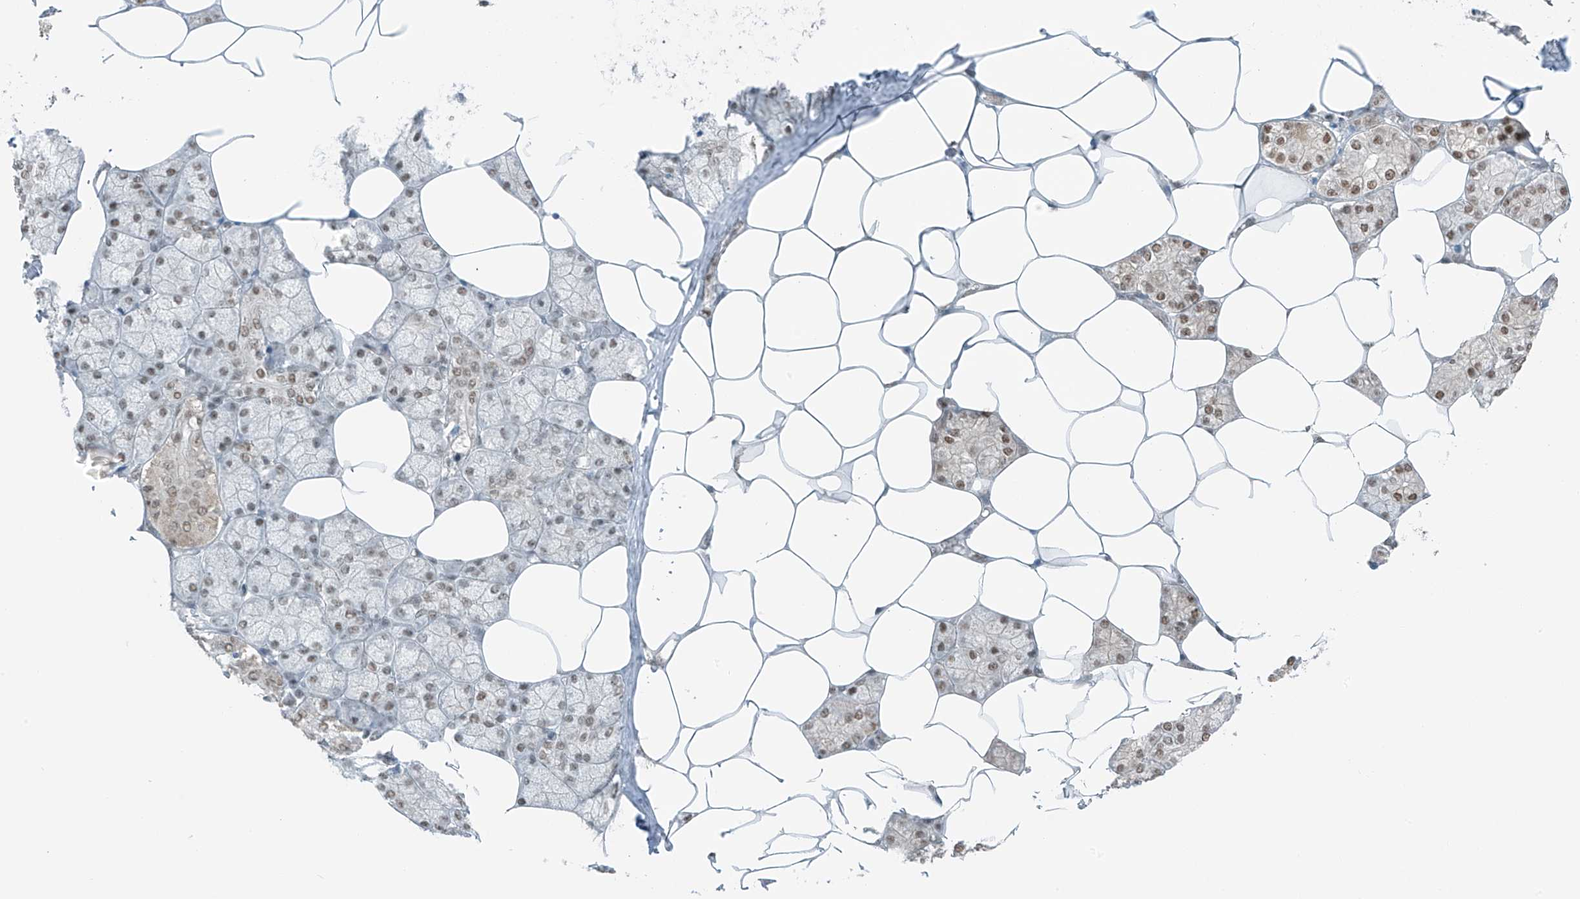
{"staining": {"intensity": "moderate", "quantity": "25%-75%", "location": "nuclear"}, "tissue": "salivary gland", "cell_type": "Glandular cells", "image_type": "normal", "snomed": [{"axis": "morphology", "description": "Normal tissue, NOS"}, {"axis": "topography", "description": "Salivary gland"}], "caption": "The photomicrograph demonstrates staining of unremarkable salivary gland, revealing moderate nuclear protein staining (brown color) within glandular cells.", "gene": "WRNIP1", "patient": {"sex": "male", "age": 62}}